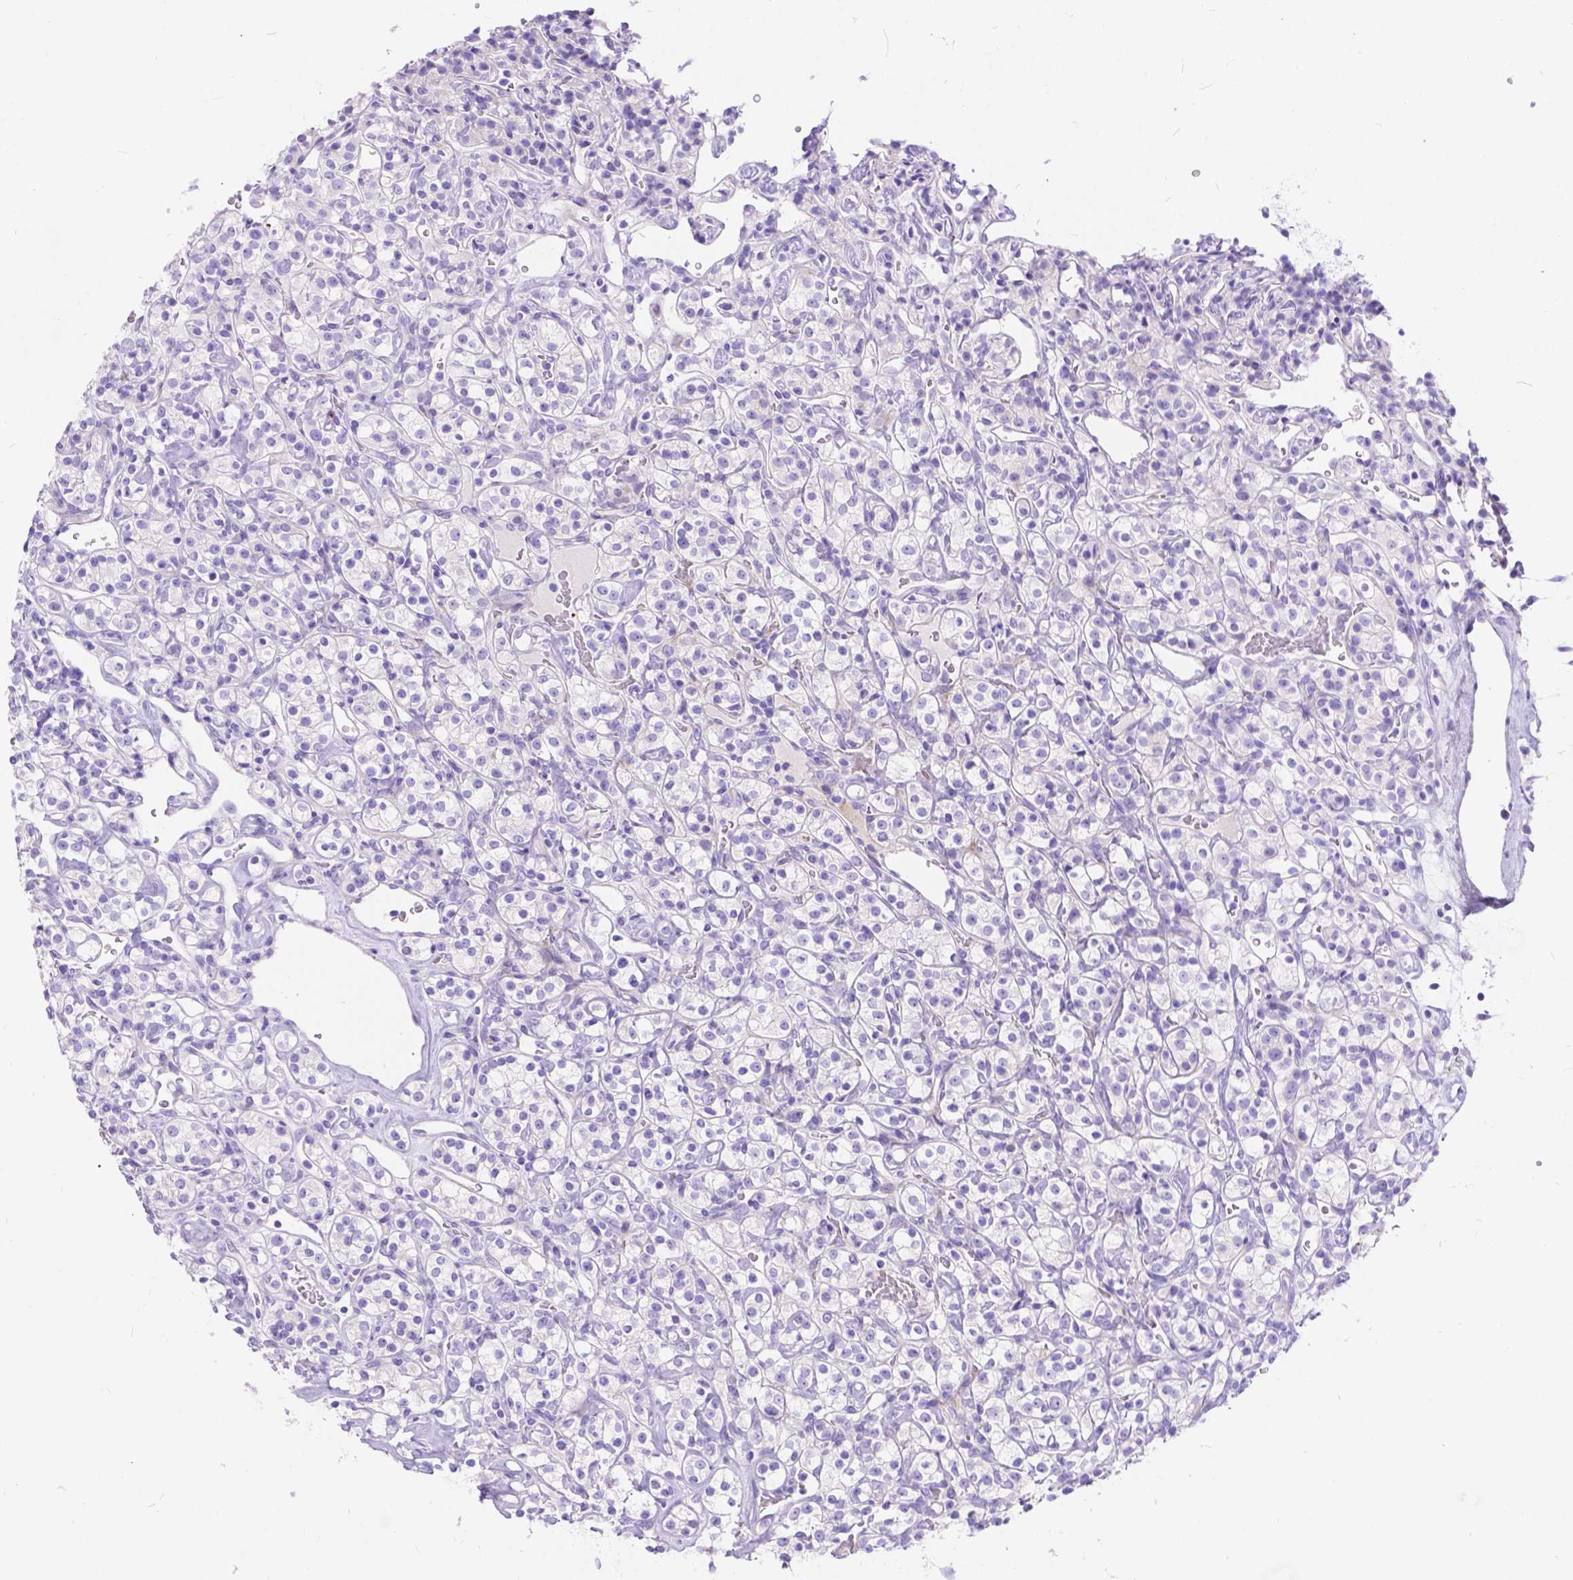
{"staining": {"intensity": "negative", "quantity": "none", "location": "none"}, "tissue": "renal cancer", "cell_type": "Tumor cells", "image_type": "cancer", "snomed": [{"axis": "morphology", "description": "Adenocarcinoma, NOS"}, {"axis": "topography", "description": "Kidney"}], "caption": "Immunohistochemistry (IHC) histopathology image of neoplastic tissue: human renal adenocarcinoma stained with DAB reveals no significant protein staining in tumor cells.", "gene": "KLHL10", "patient": {"sex": "male", "age": 77}}